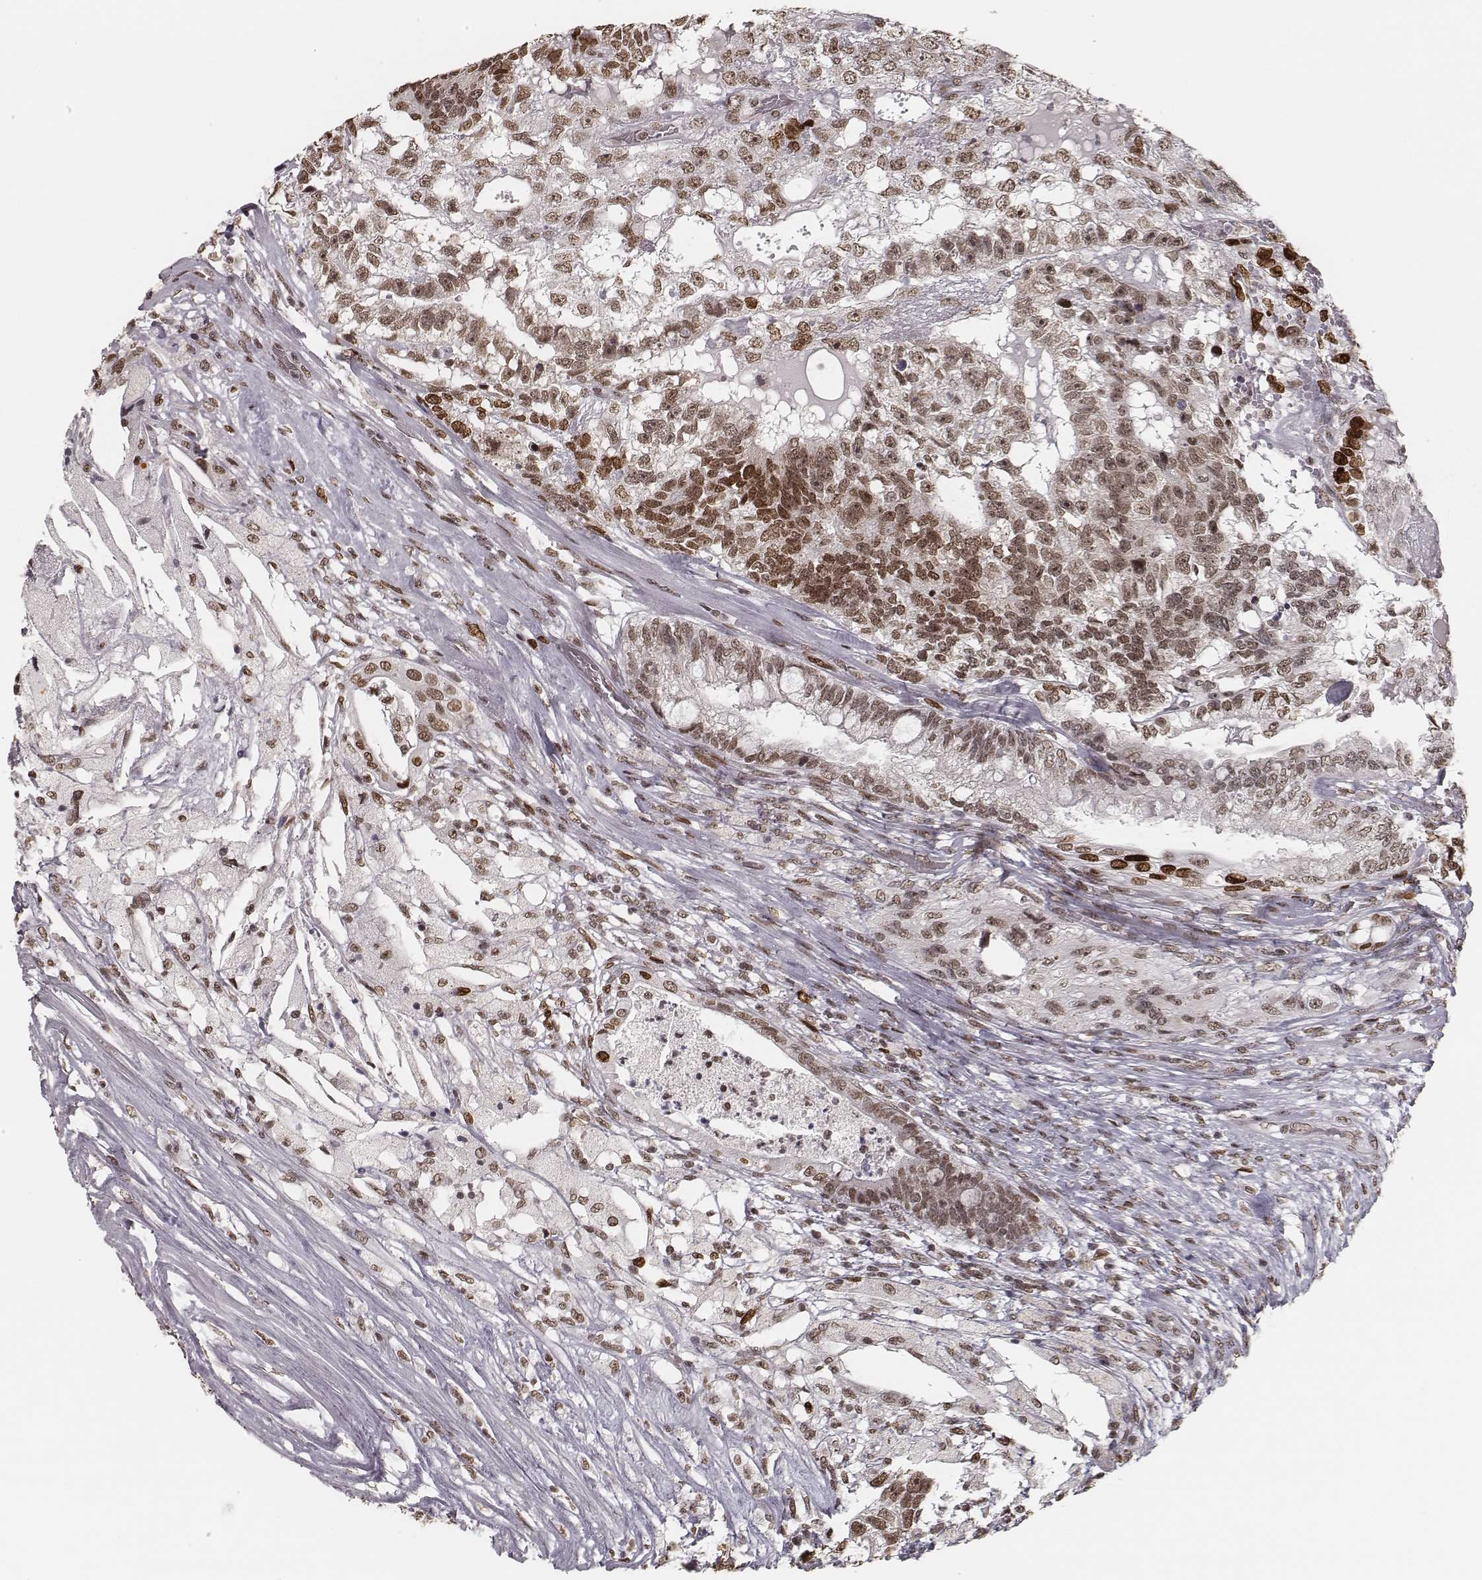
{"staining": {"intensity": "moderate", "quantity": ">75%", "location": "nuclear"}, "tissue": "testis cancer", "cell_type": "Tumor cells", "image_type": "cancer", "snomed": [{"axis": "morphology", "description": "Seminoma, NOS"}, {"axis": "morphology", "description": "Carcinoma, Embryonal, NOS"}, {"axis": "topography", "description": "Testis"}], "caption": "High-magnification brightfield microscopy of testis cancer stained with DAB (brown) and counterstained with hematoxylin (blue). tumor cells exhibit moderate nuclear staining is identified in about>75% of cells.", "gene": "HMGA2", "patient": {"sex": "male", "age": 41}}